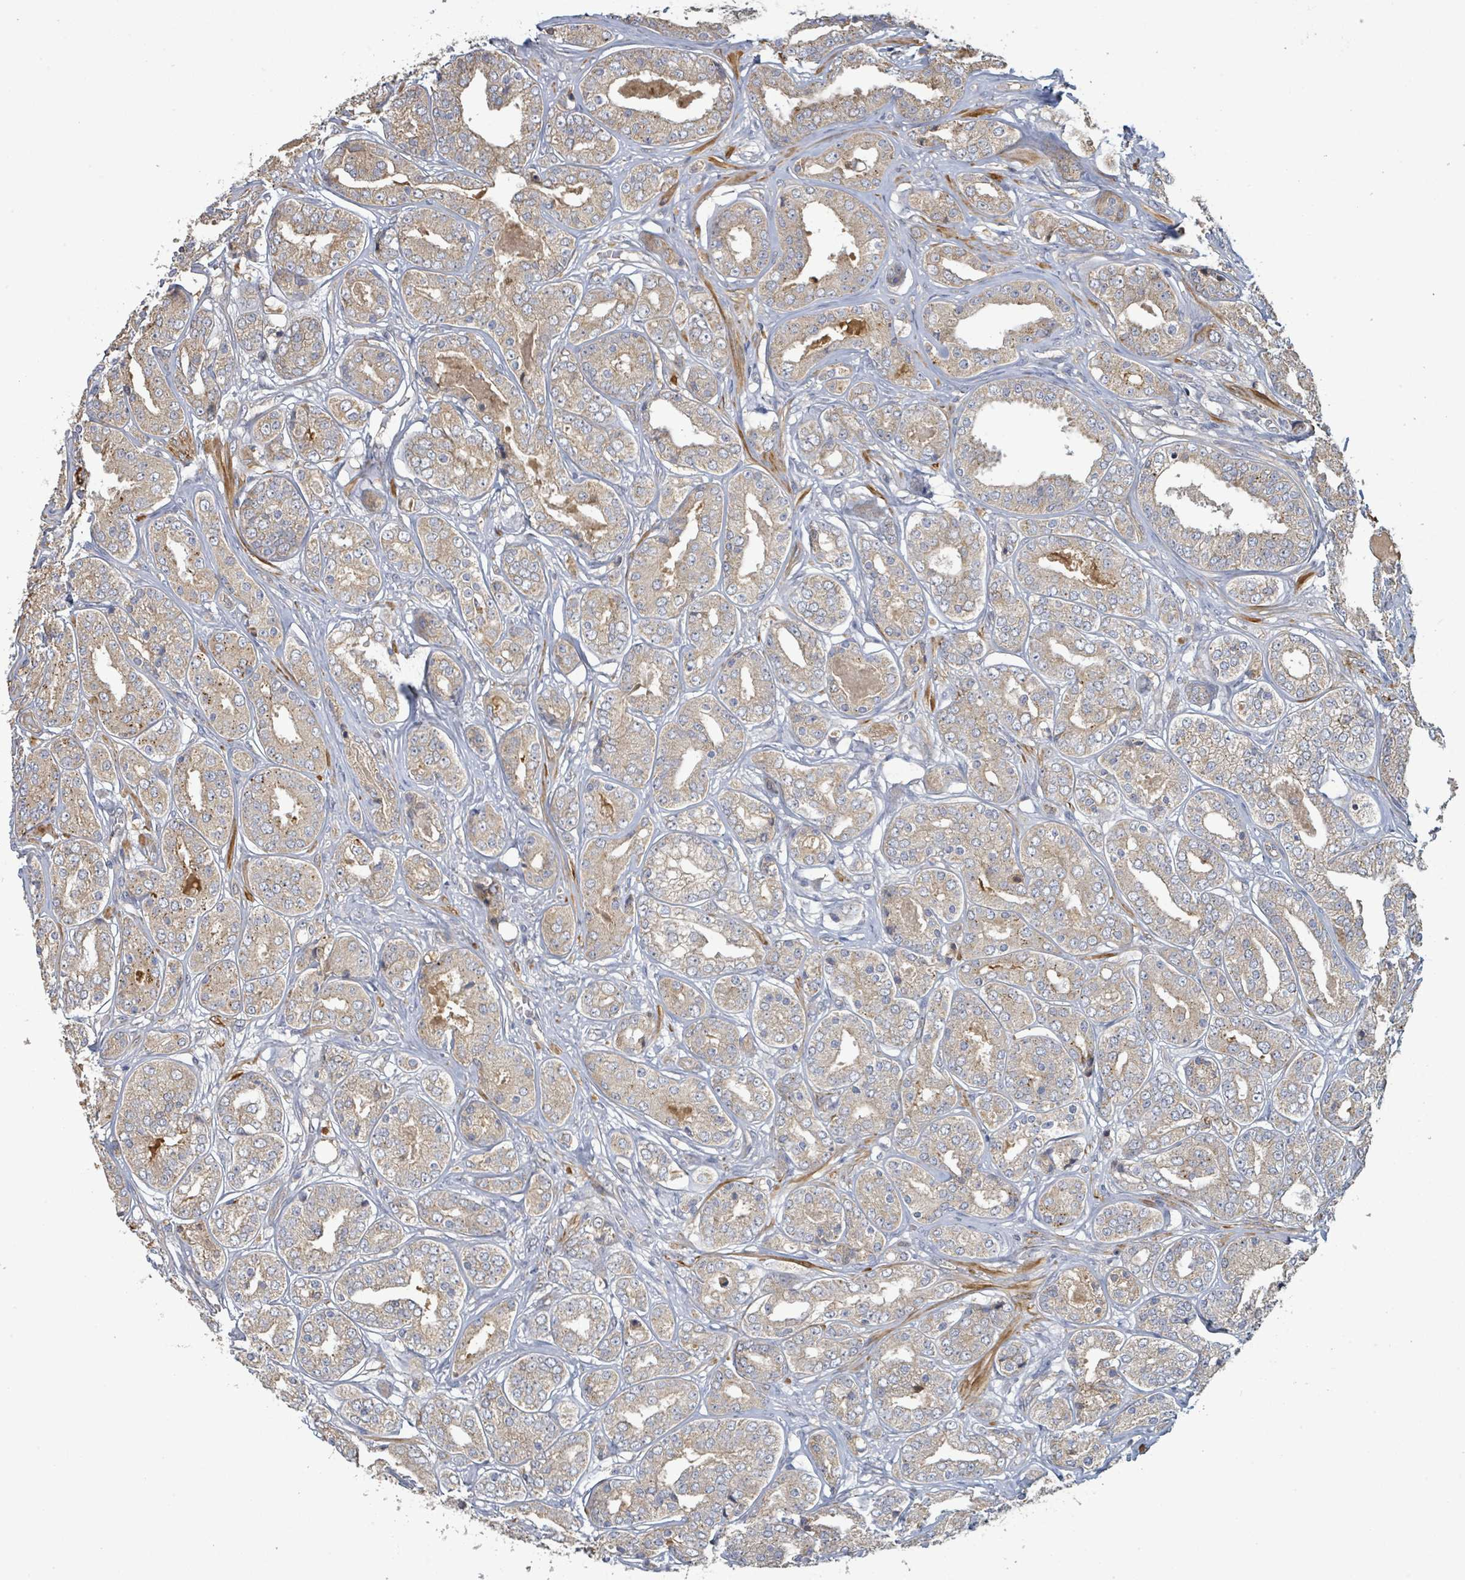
{"staining": {"intensity": "weak", "quantity": ">75%", "location": "cytoplasmic/membranous"}, "tissue": "prostate cancer", "cell_type": "Tumor cells", "image_type": "cancer", "snomed": [{"axis": "morphology", "description": "Adenocarcinoma, High grade"}, {"axis": "topography", "description": "Prostate"}], "caption": "IHC micrograph of neoplastic tissue: prostate cancer stained using immunohistochemistry (IHC) demonstrates low levels of weak protein expression localized specifically in the cytoplasmic/membranous of tumor cells, appearing as a cytoplasmic/membranous brown color.", "gene": "STARD4", "patient": {"sex": "male", "age": 63}}